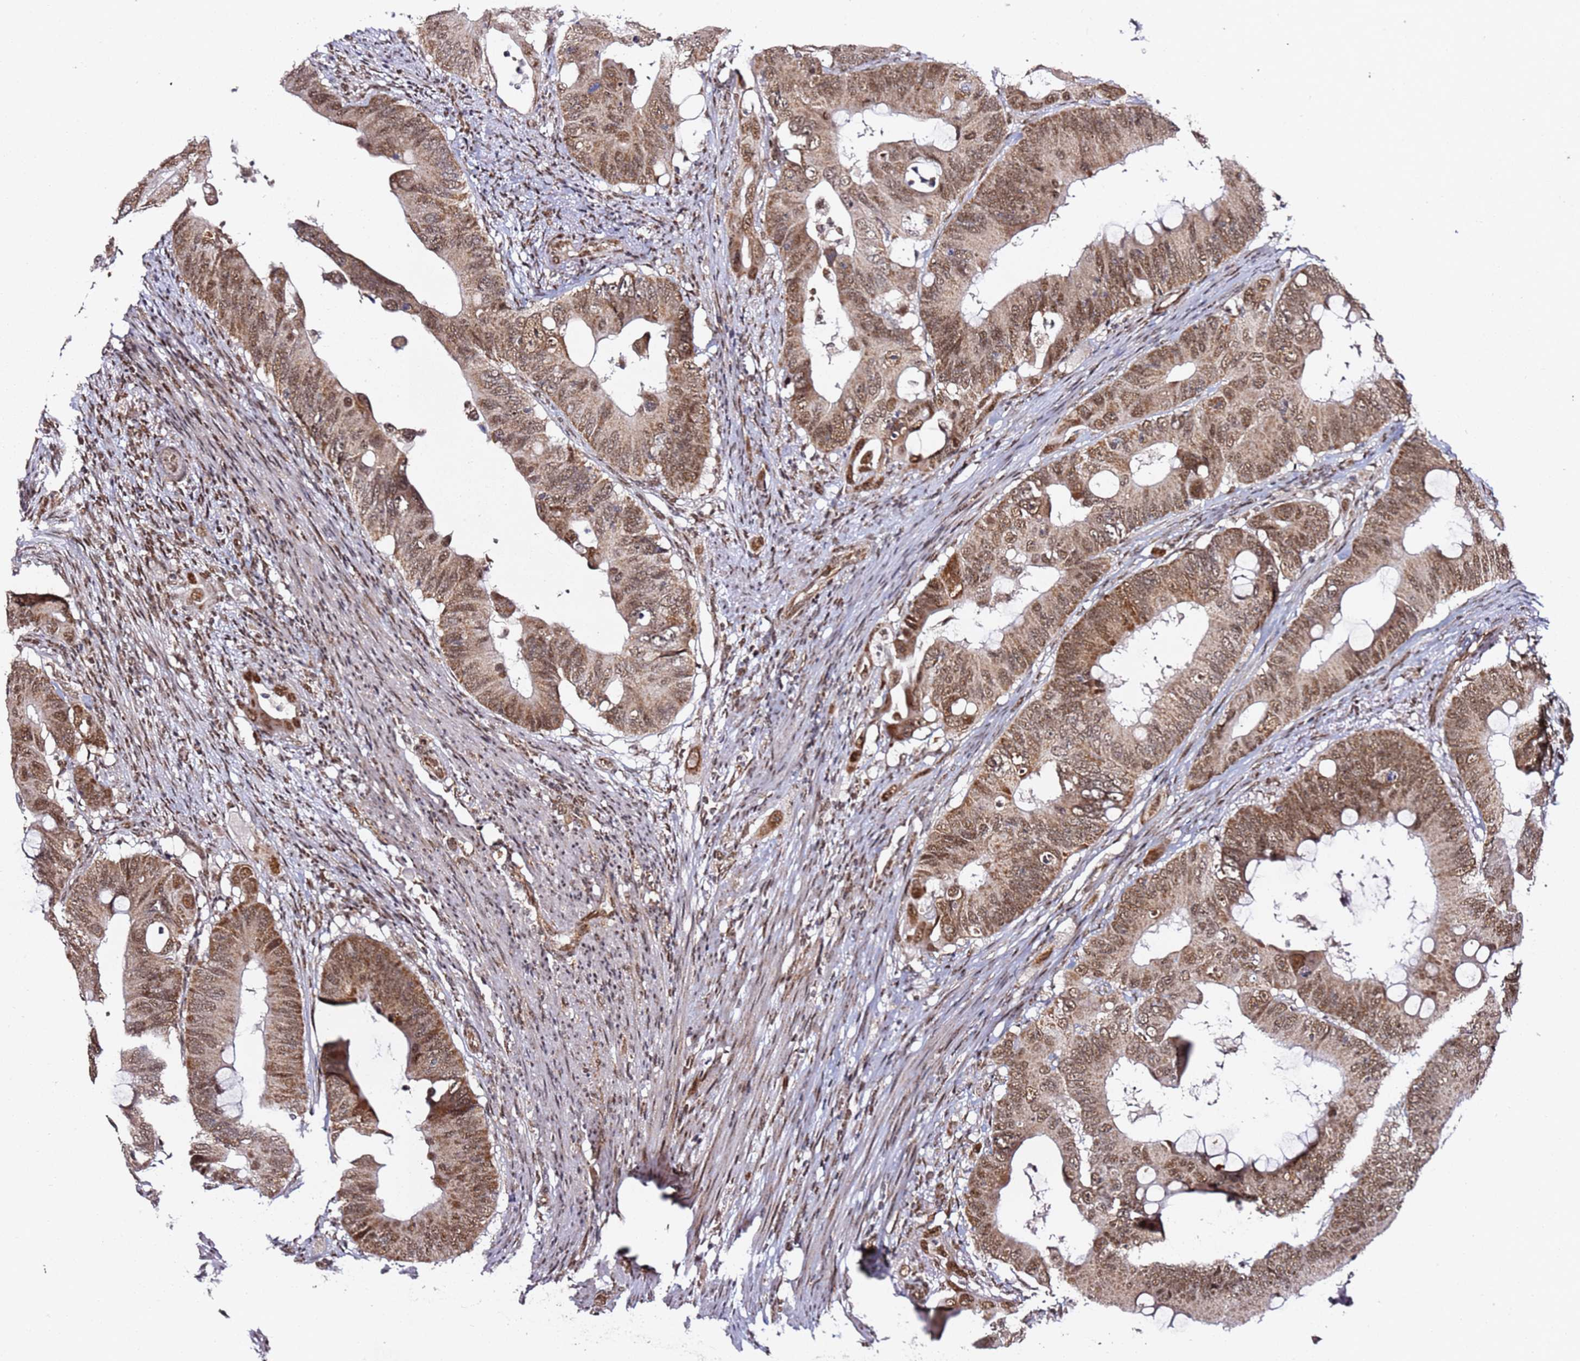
{"staining": {"intensity": "moderate", "quantity": ">75%", "location": "cytoplasmic/membranous,nuclear"}, "tissue": "colorectal cancer", "cell_type": "Tumor cells", "image_type": "cancer", "snomed": [{"axis": "morphology", "description": "Adenocarcinoma, NOS"}, {"axis": "topography", "description": "Colon"}], "caption": "This photomicrograph demonstrates colorectal cancer (adenocarcinoma) stained with immunohistochemistry (IHC) to label a protein in brown. The cytoplasmic/membranous and nuclear of tumor cells show moderate positivity for the protein. Nuclei are counter-stained blue.", "gene": "TP53AIP1", "patient": {"sex": "male", "age": 71}}